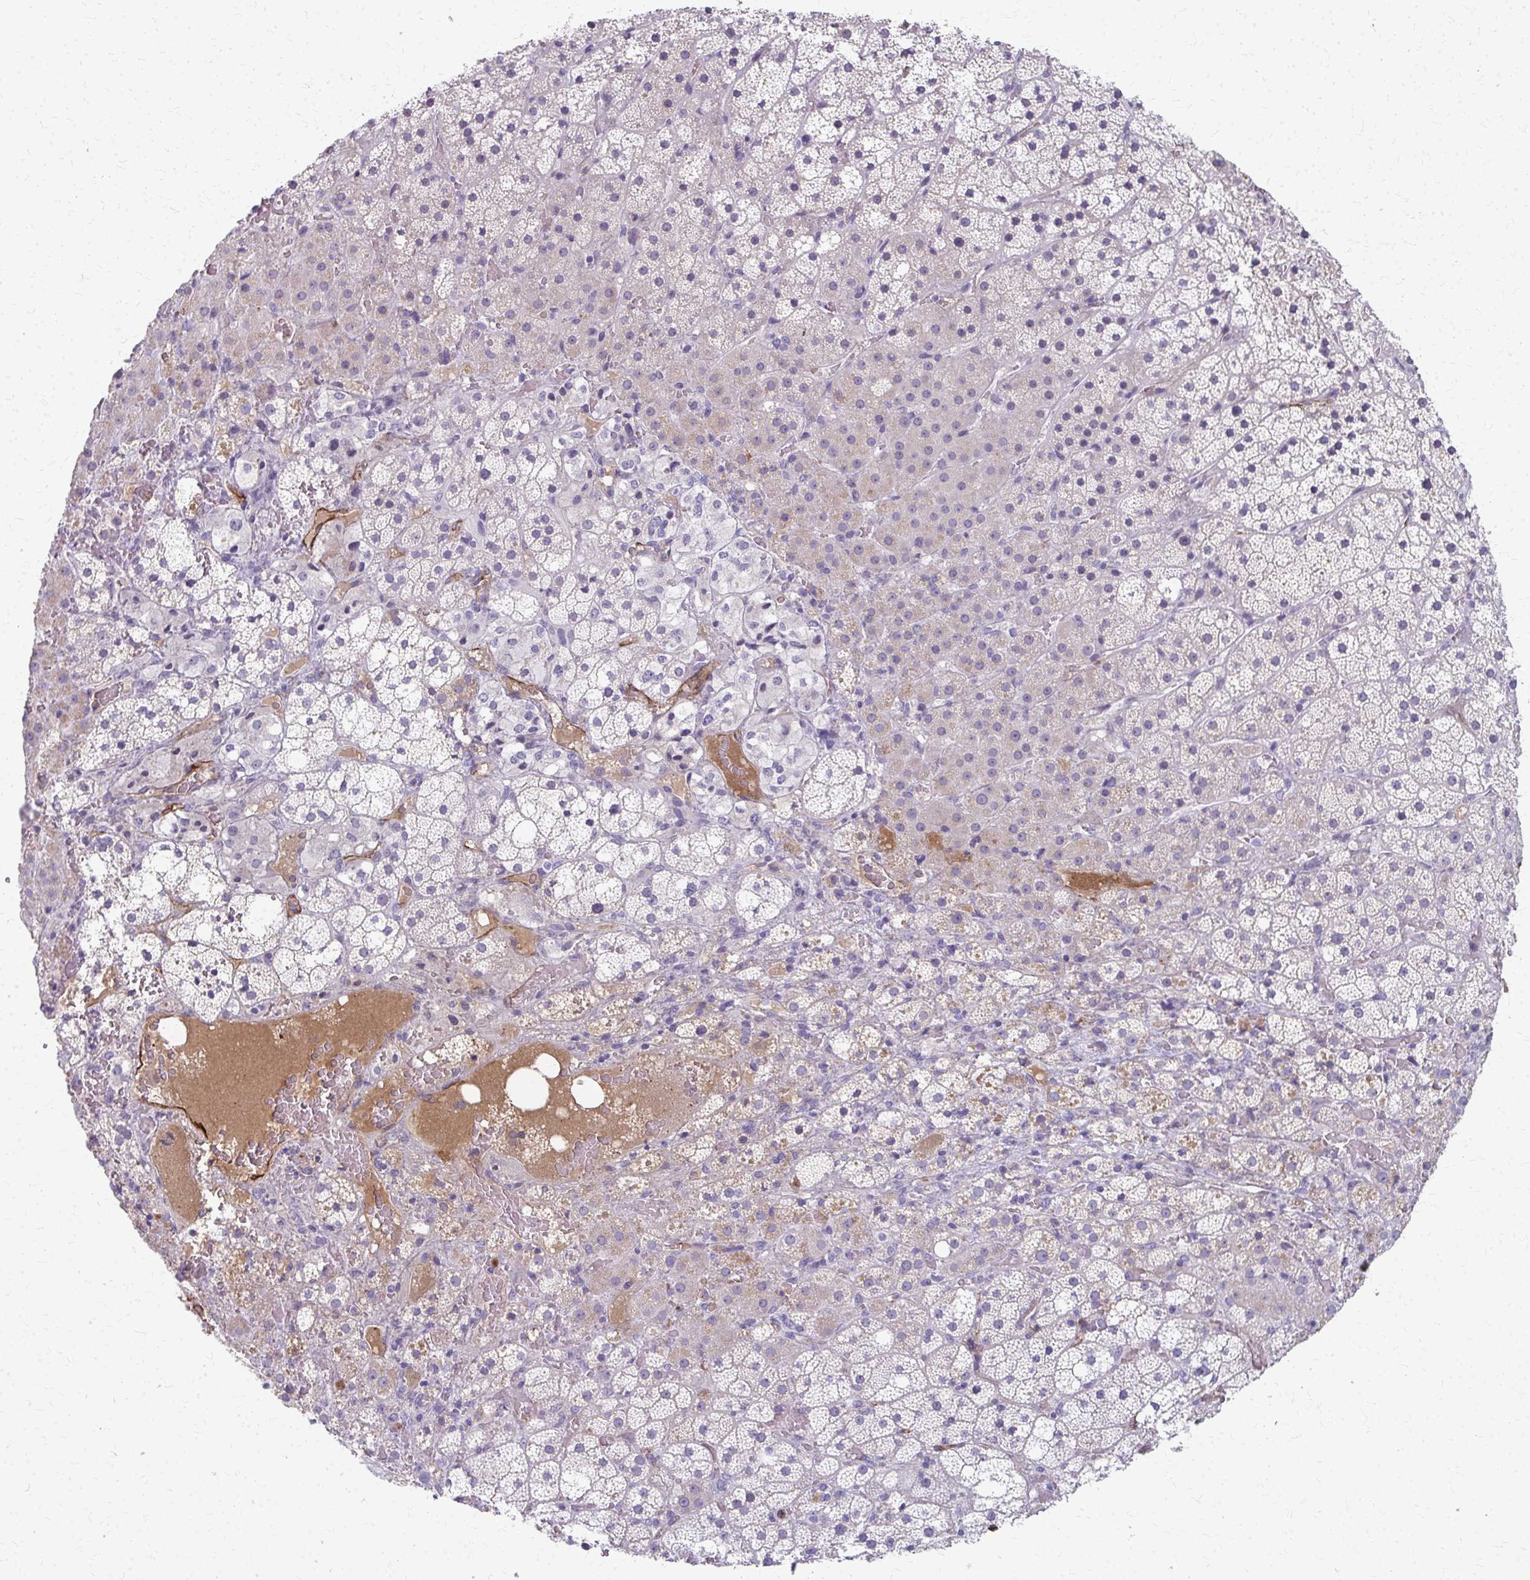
{"staining": {"intensity": "moderate", "quantity": "<25%", "location": "cytoplasmic/membranous"}, "tissue": "adrenal gland", "cell_type": "Glandular cells", "image_type": "normal", "snomed": [{"axis": "morphology", "description": "Normal tissue, NOS"}, {"axis": "topography", "description": "Adrenal gland"}], "caption": "Approximately <25% of glandular cells in normal human adrenal gland reveal moderate cytoplasmic/membranous protein staining as visualized by brown immunohistochemical staining.", "gene": "ADIPOQ", "patient": {"sex": "male", "age": 53}}